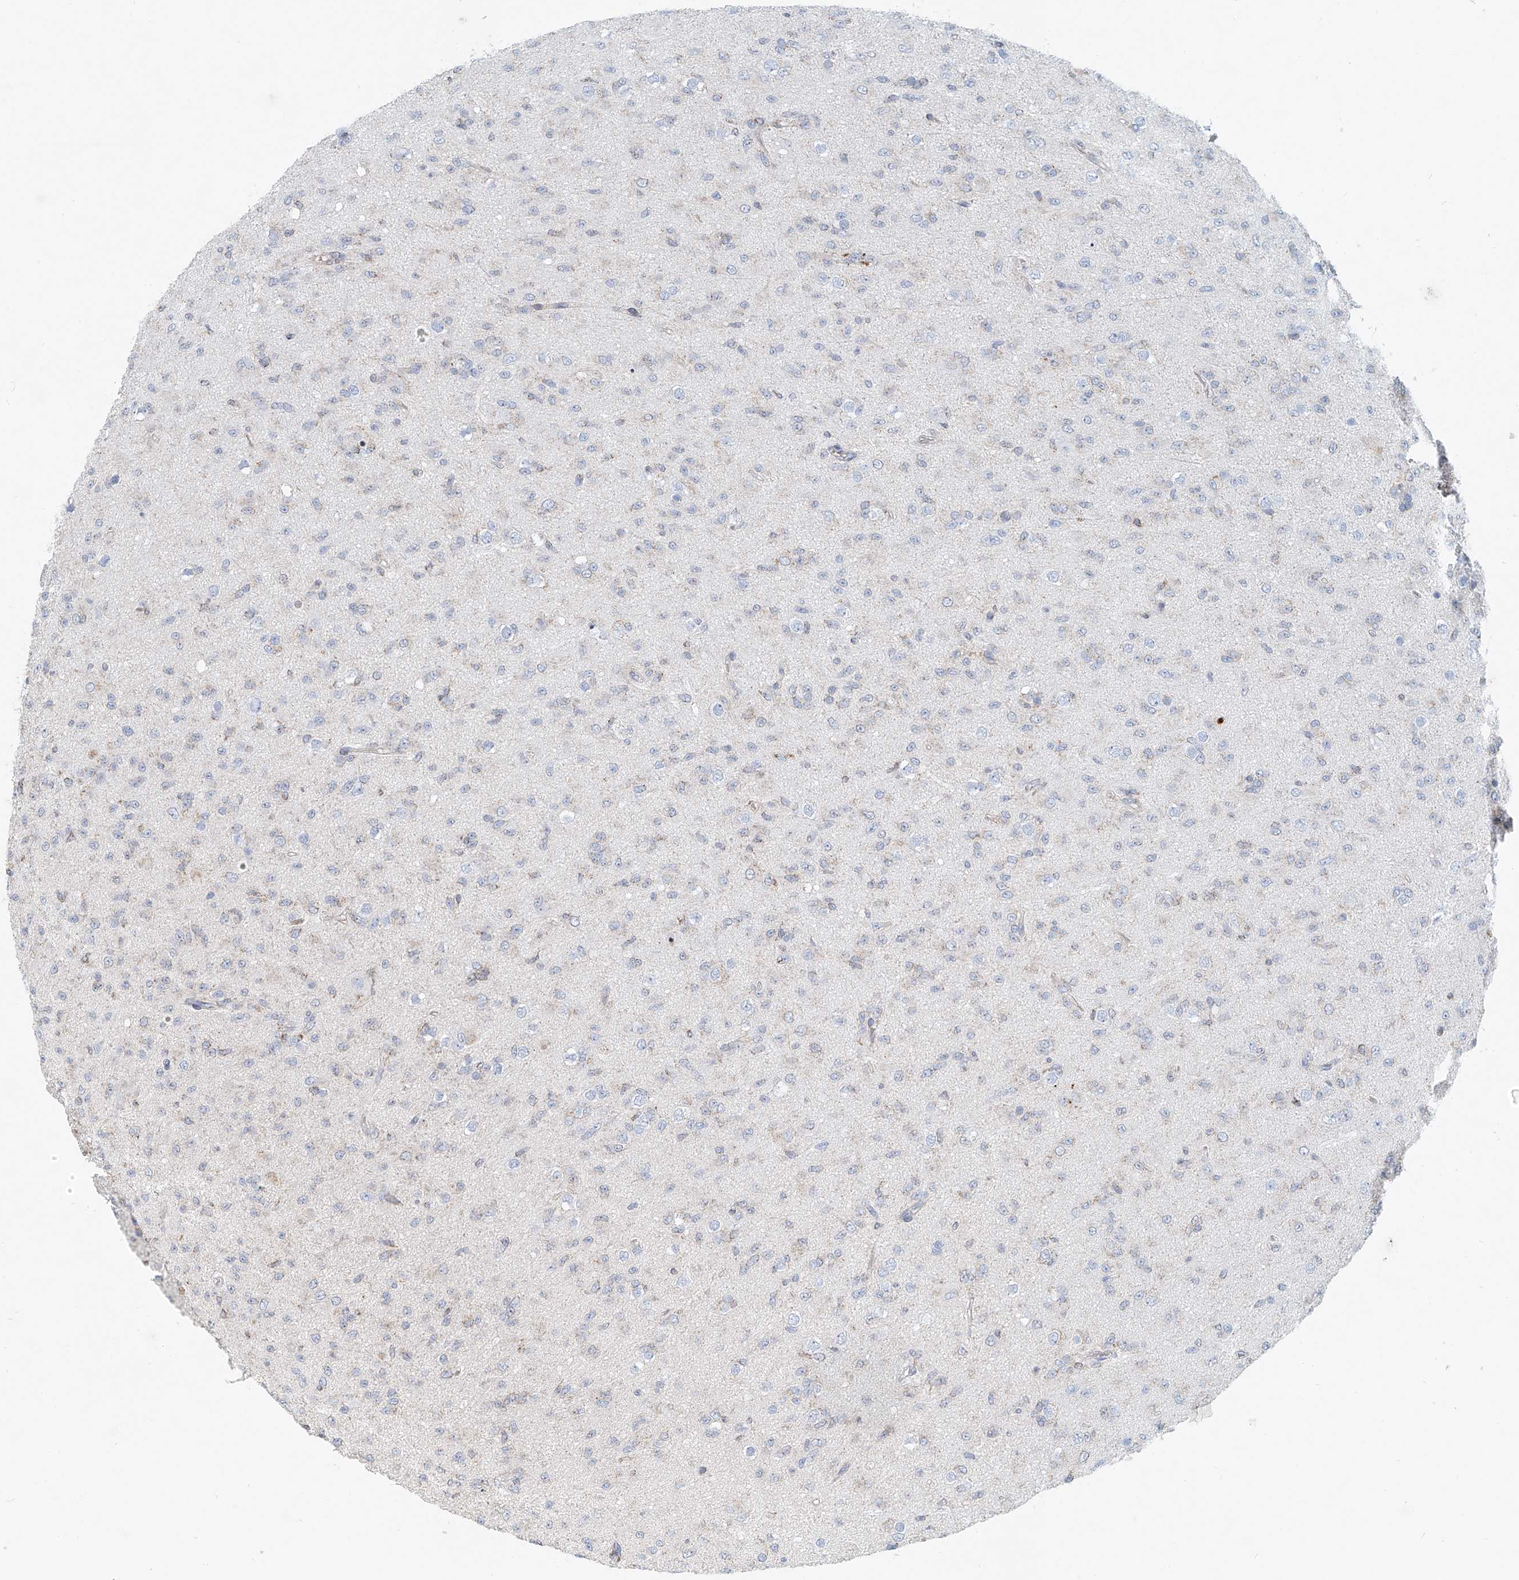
{"staining": {"intensity": "negative", "quantity": "none", "location": "none"}, "tissue": "glioma", "cell_type": "Tumor cells", "image_type": "cancer", "snomed": [{"axis": "morphology", "description": "Glioma, malignant, Low grade"}, {"axis": "topography", "description": "Brain"}], "caption": "Micrograph shows no significant protein positivity in tumor cells of malignant low-grade glioma.", "gene": "PTPRA", "patient": {"sex": "male", "age": 65}}